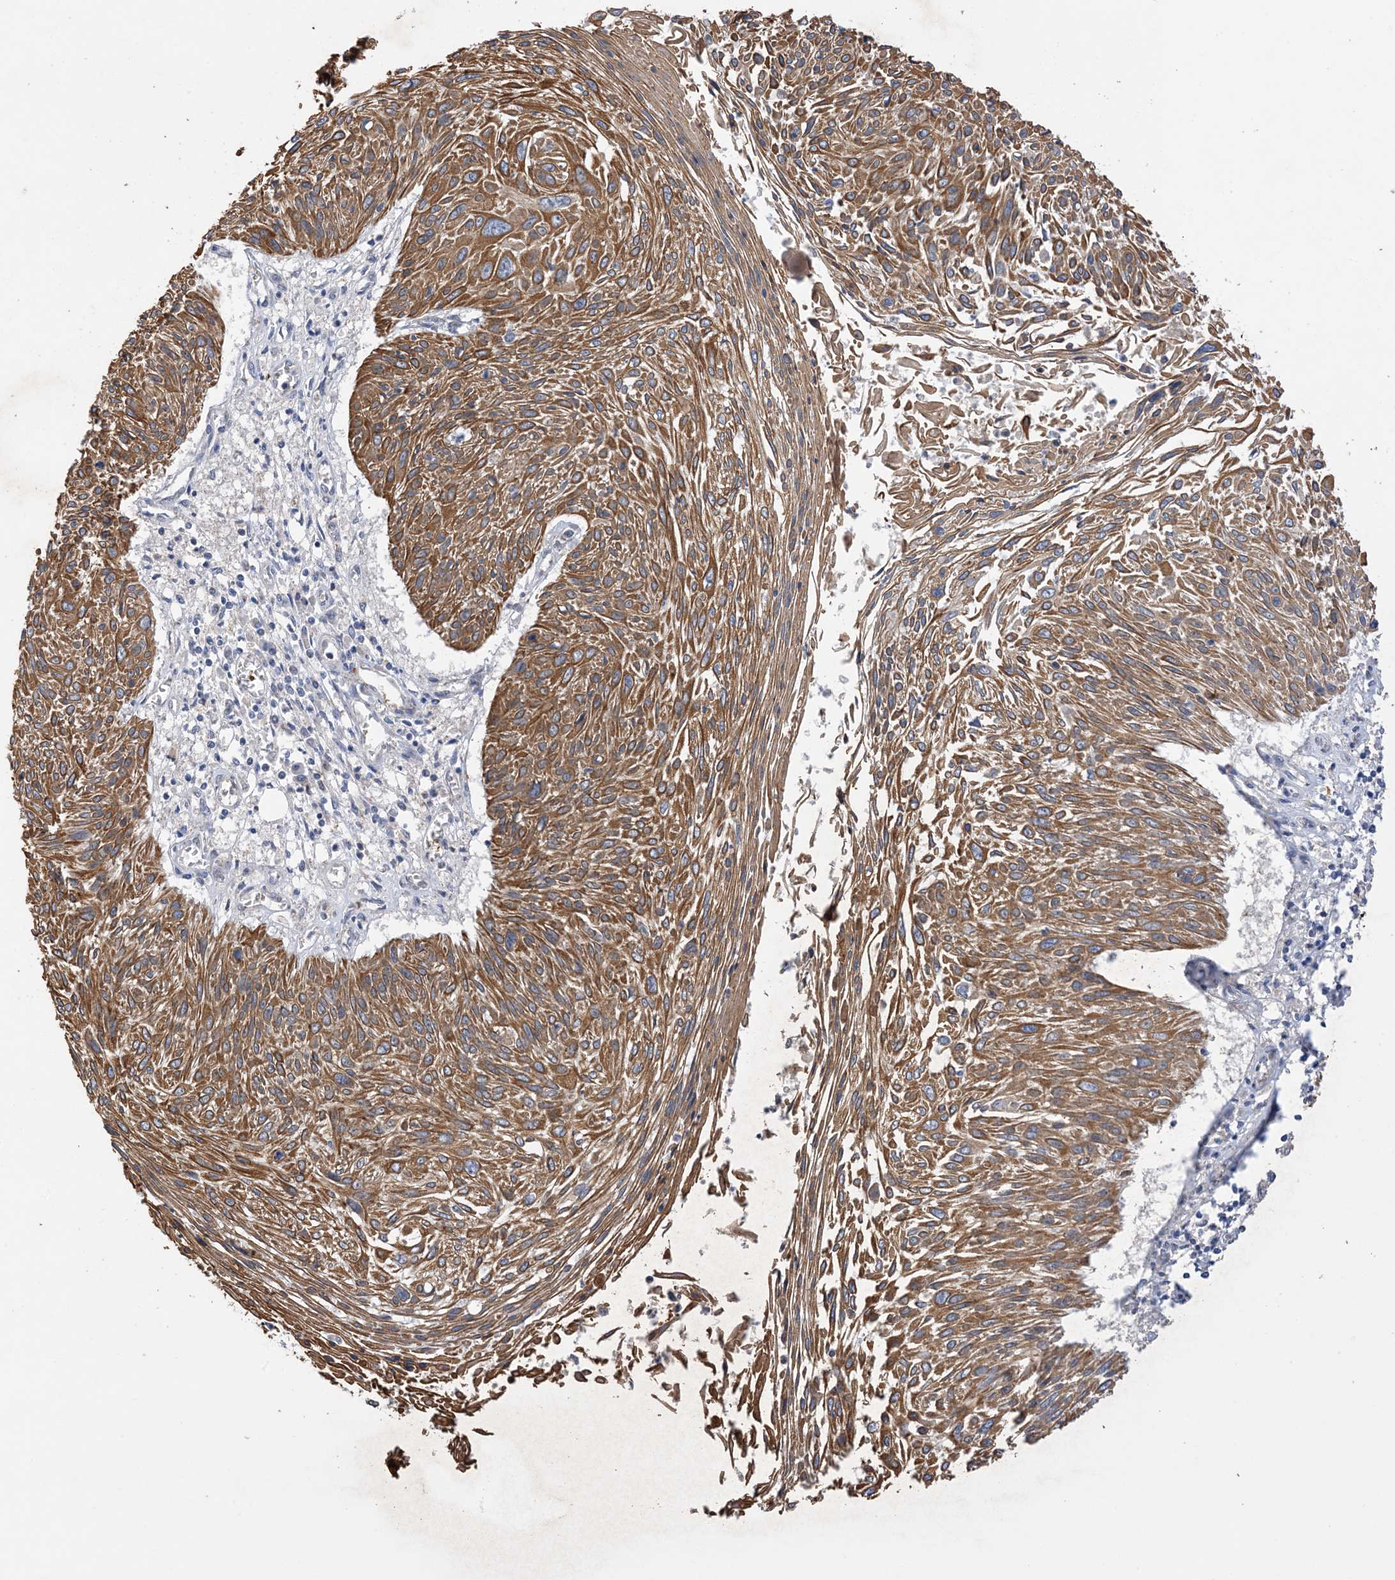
{"staining": {"intensity": "moderate", "quantity": ">75%", "location": "cytoplasmic/membranous"}, "tissue": "cervical cancer", "cell_type": "Tumor cells", "image_type": "cancer", "snomed": [{"axis": "morphology", "description": "Squamous cell carcinoma, NOS"}, {"axis": "topography", "description": "Cervix"}], "caption": "Cervical cancer stained for a protein exhibits moderate cytoplasmic/membranous positivity in tumor cells. (DAB IHC with brightfield microscopy, high magnification).", "gene": "PLK4", "patient": {"sex": "female", "age": 51}}